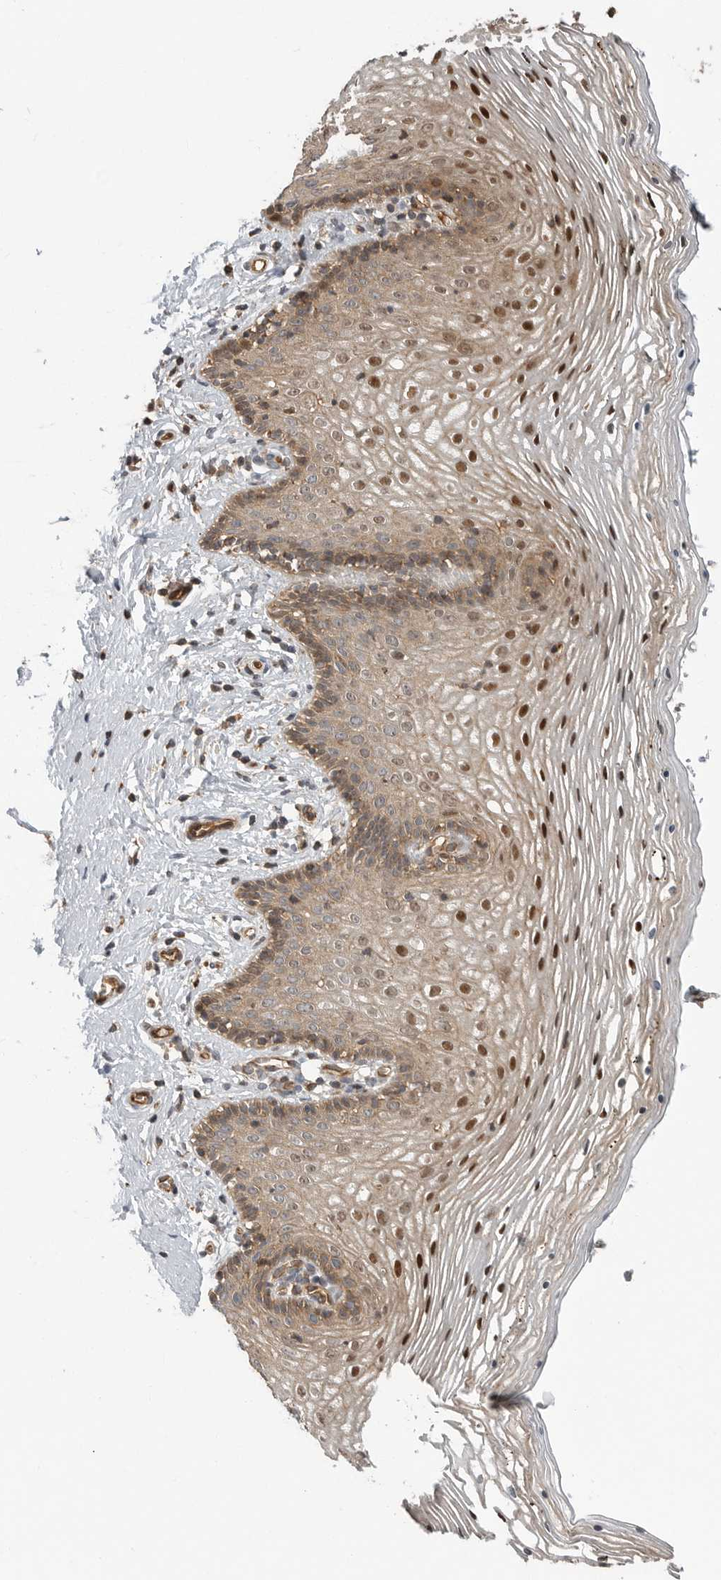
{"staining": {"intensity": "strong", "quantity": "25%-75%", "location": "cytoplasmic/membranous,nuclear"}, "tissue": "vagina", "cell_type": "Squamous epithelial cells", "image_type": "normal", "snomed": [{"axis": "morphology", "description": "Normal tissue, NOS"}, {"axis": "topography", "description": "Vagina"}], "caption": "An immunohistochemistry (IHC) histopathology image of unremarkable tissue is shown. Protein staining in brown shows strong cytoplasmic/membranous,nuclear positivity in vagina within squamous epithelial cells. (DAB IHC, brown staining for protein, blue staining for nuclei).", "gene": "STRAP", "patient": {"sex": "female", "age": 32}}